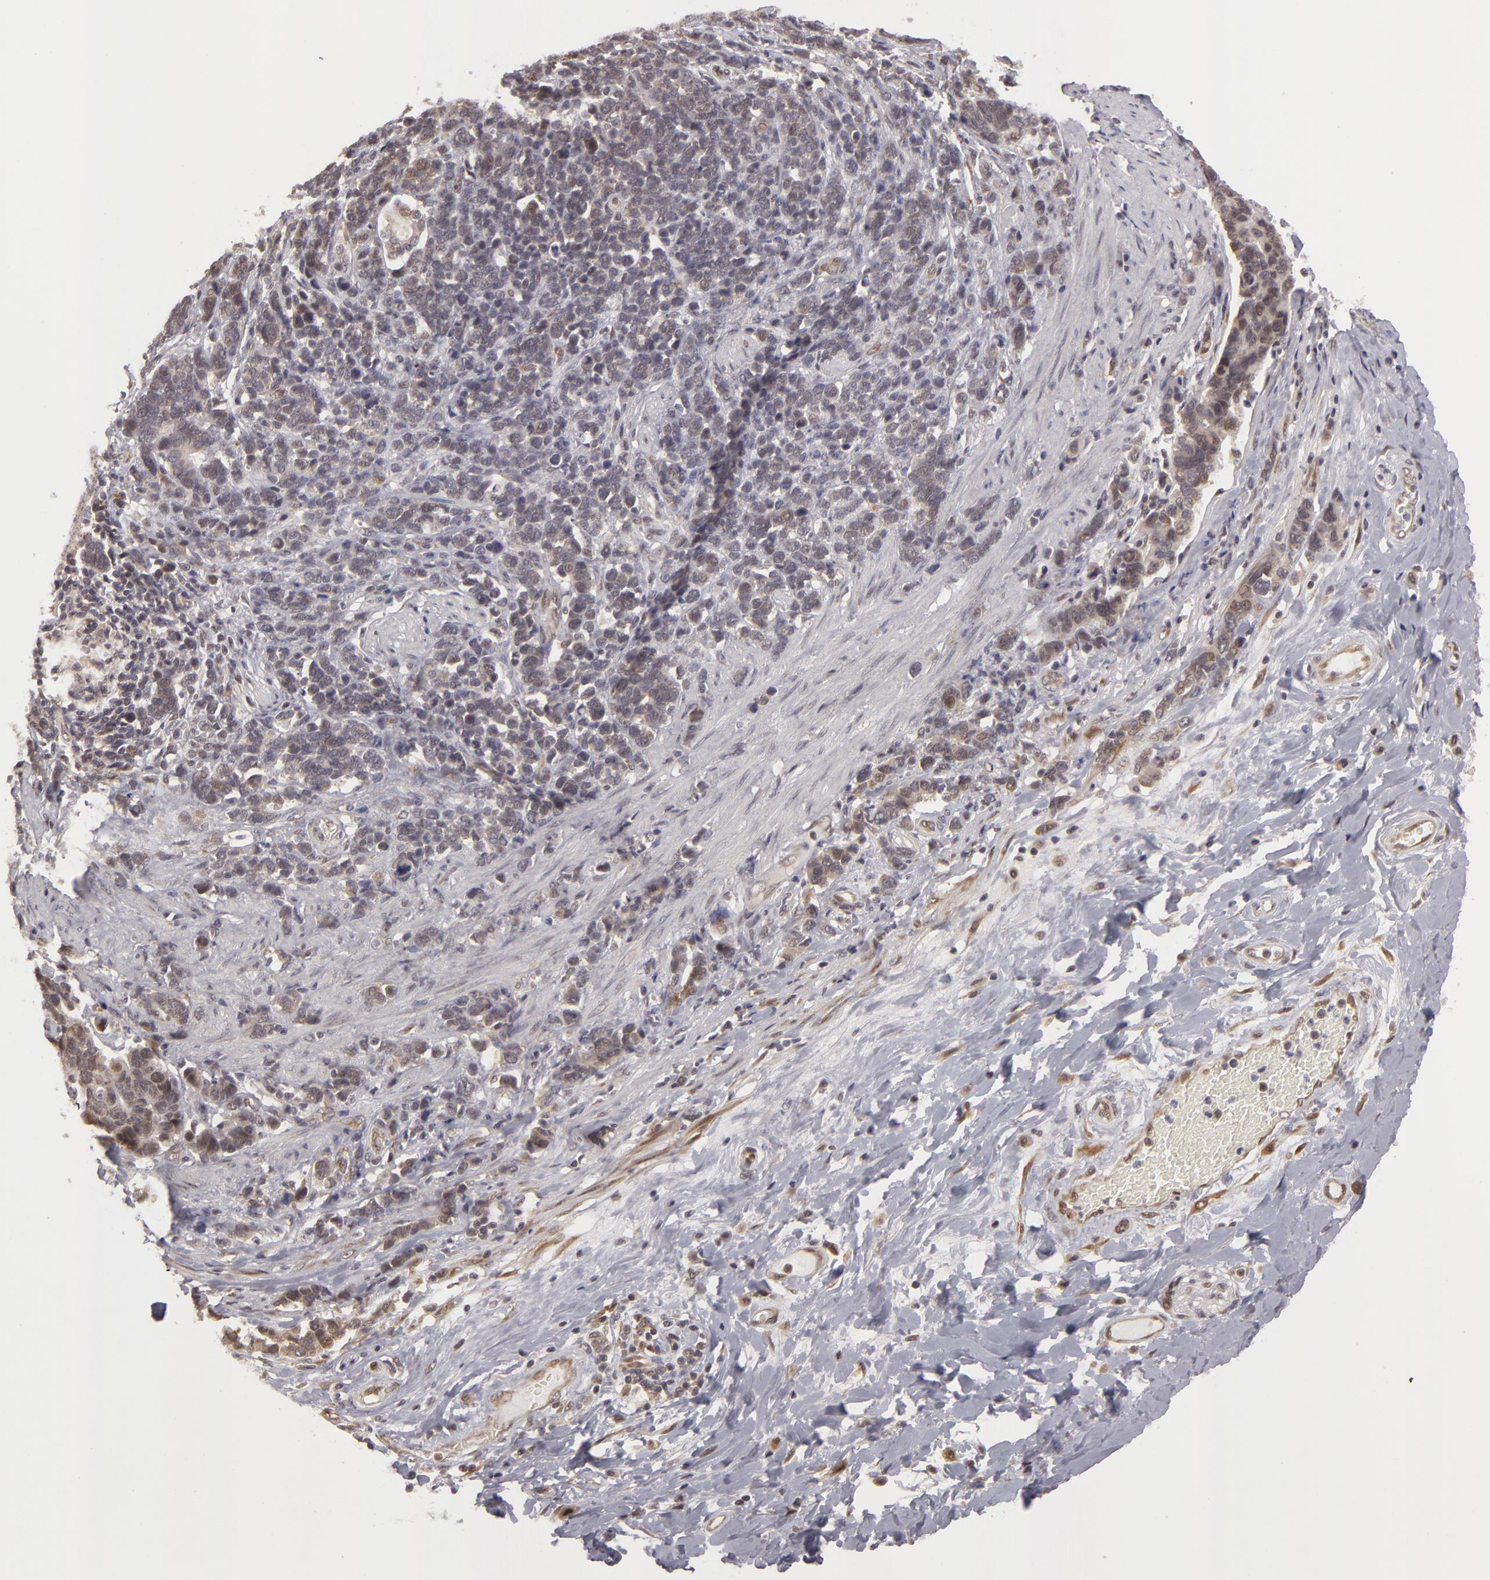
{"staining": {"intensity": "weak", "quantity": "<25%", "location": "nuclear"}, "tissue": "stomach cancer", "cell_type": "Tumor cells", "image_type": "cancer", "snomed": [{"axis": "morphology", "description": "Adenocarcinoma, NOS"}, {"axis": "topography", "description": "Stomach, upper"}], "caption": "This image is of stomach cancer (adenocarcinoma) stained with immunohistochemistry (IHC) to label a protein in brown with the nuclei are counter-stained blue. There is no expression in tumor cells.", "gene": "ZNF133", "patient": {"sex": "male", "age": 71}}